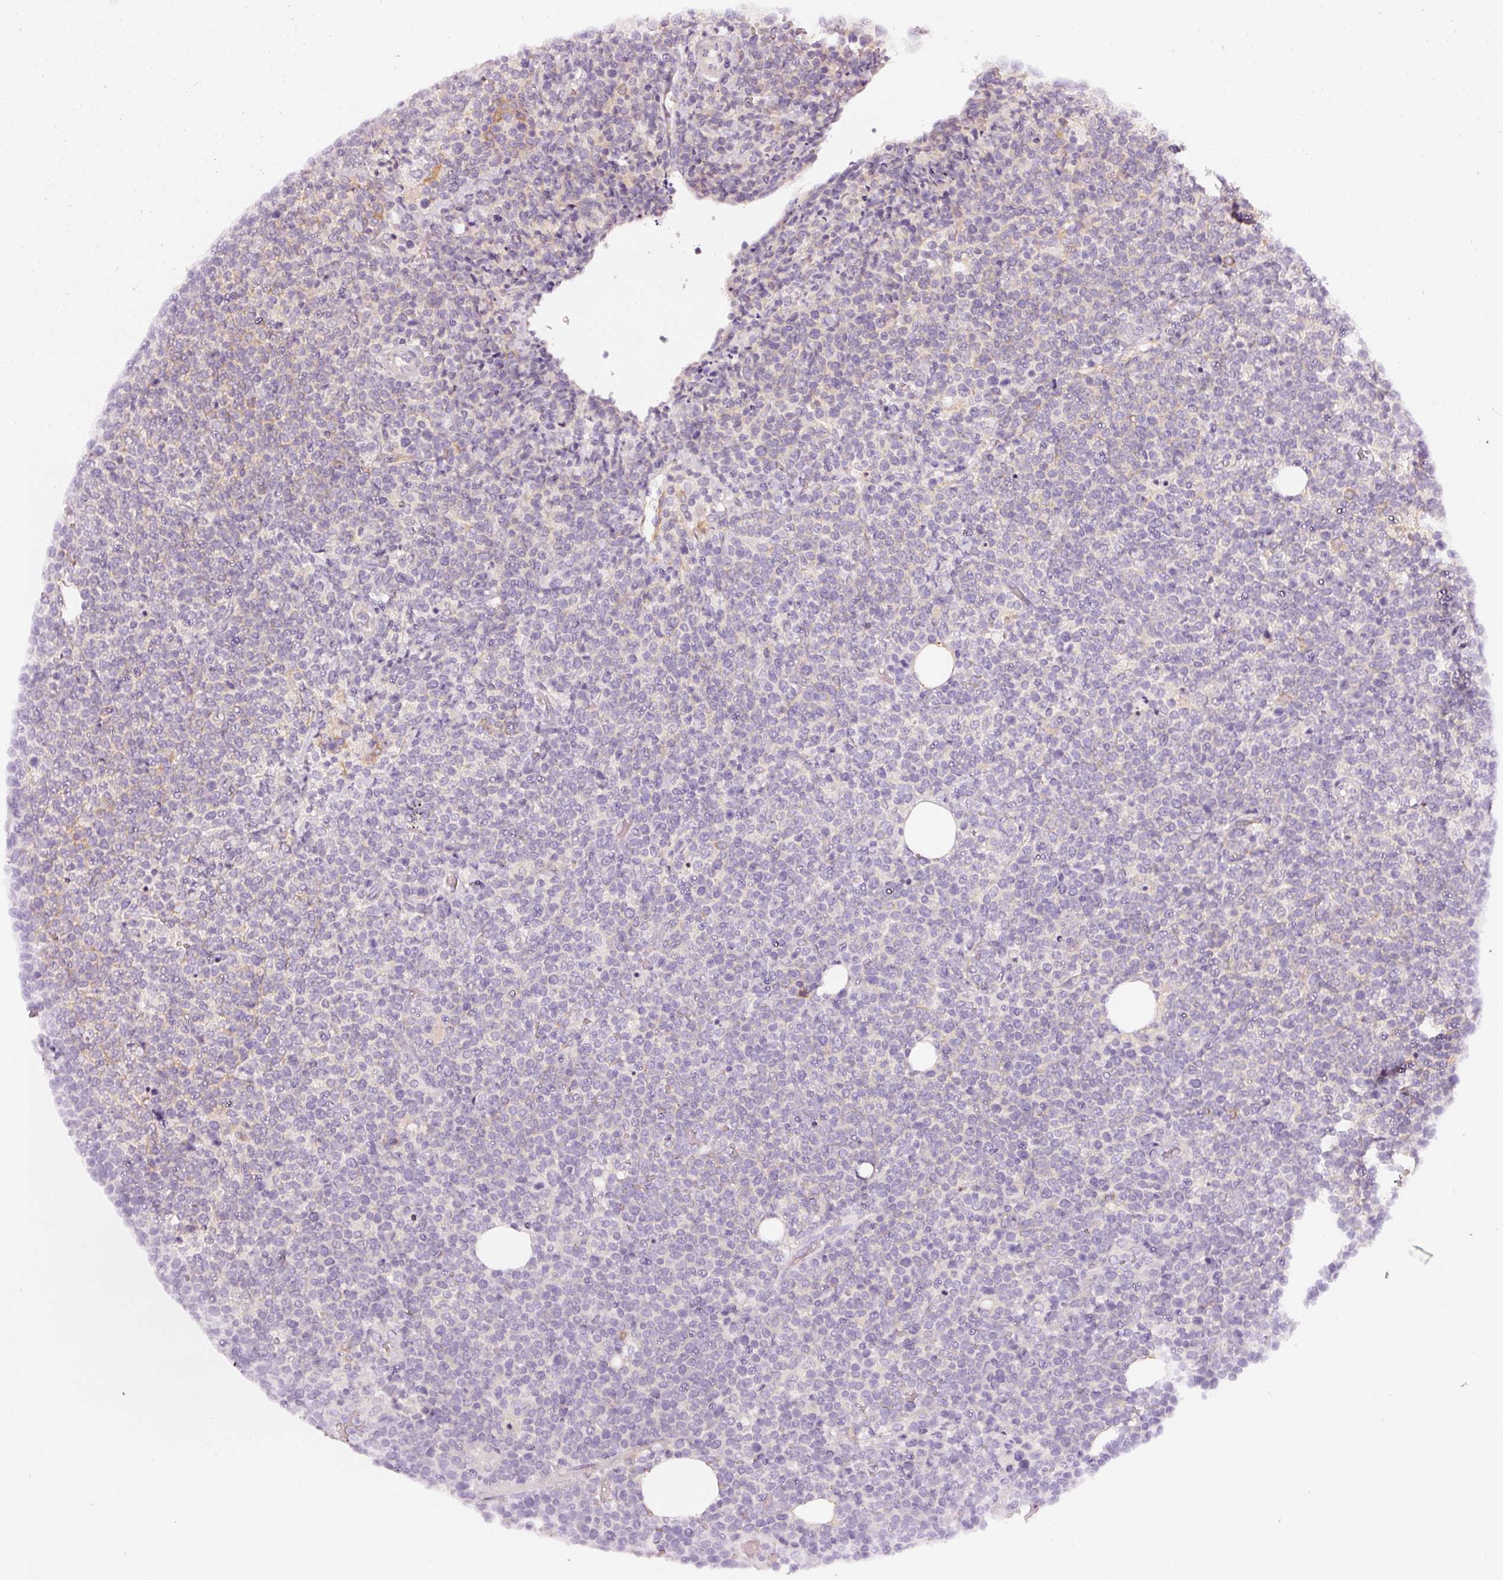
{"staining": {"intensity": "negative", "quantity": "none", "location": "none"}, "tissue": "lymphoma", "cell_type": "Tumor cells", "image_type": "cancer", "snomed": [{"axis": "morphology", "description": "Malignant lymphoma, non-Hodgkin's type, High grade"}, {"axis": "topography", "description": "Lymph node"}], "caption": "Tumor cells are negative for brown protein staining in malignant lymphoma, non-Hodgkin's type (high-grade).", "gene": "CNP", "patient": {"sex": "male", "age": 61}}